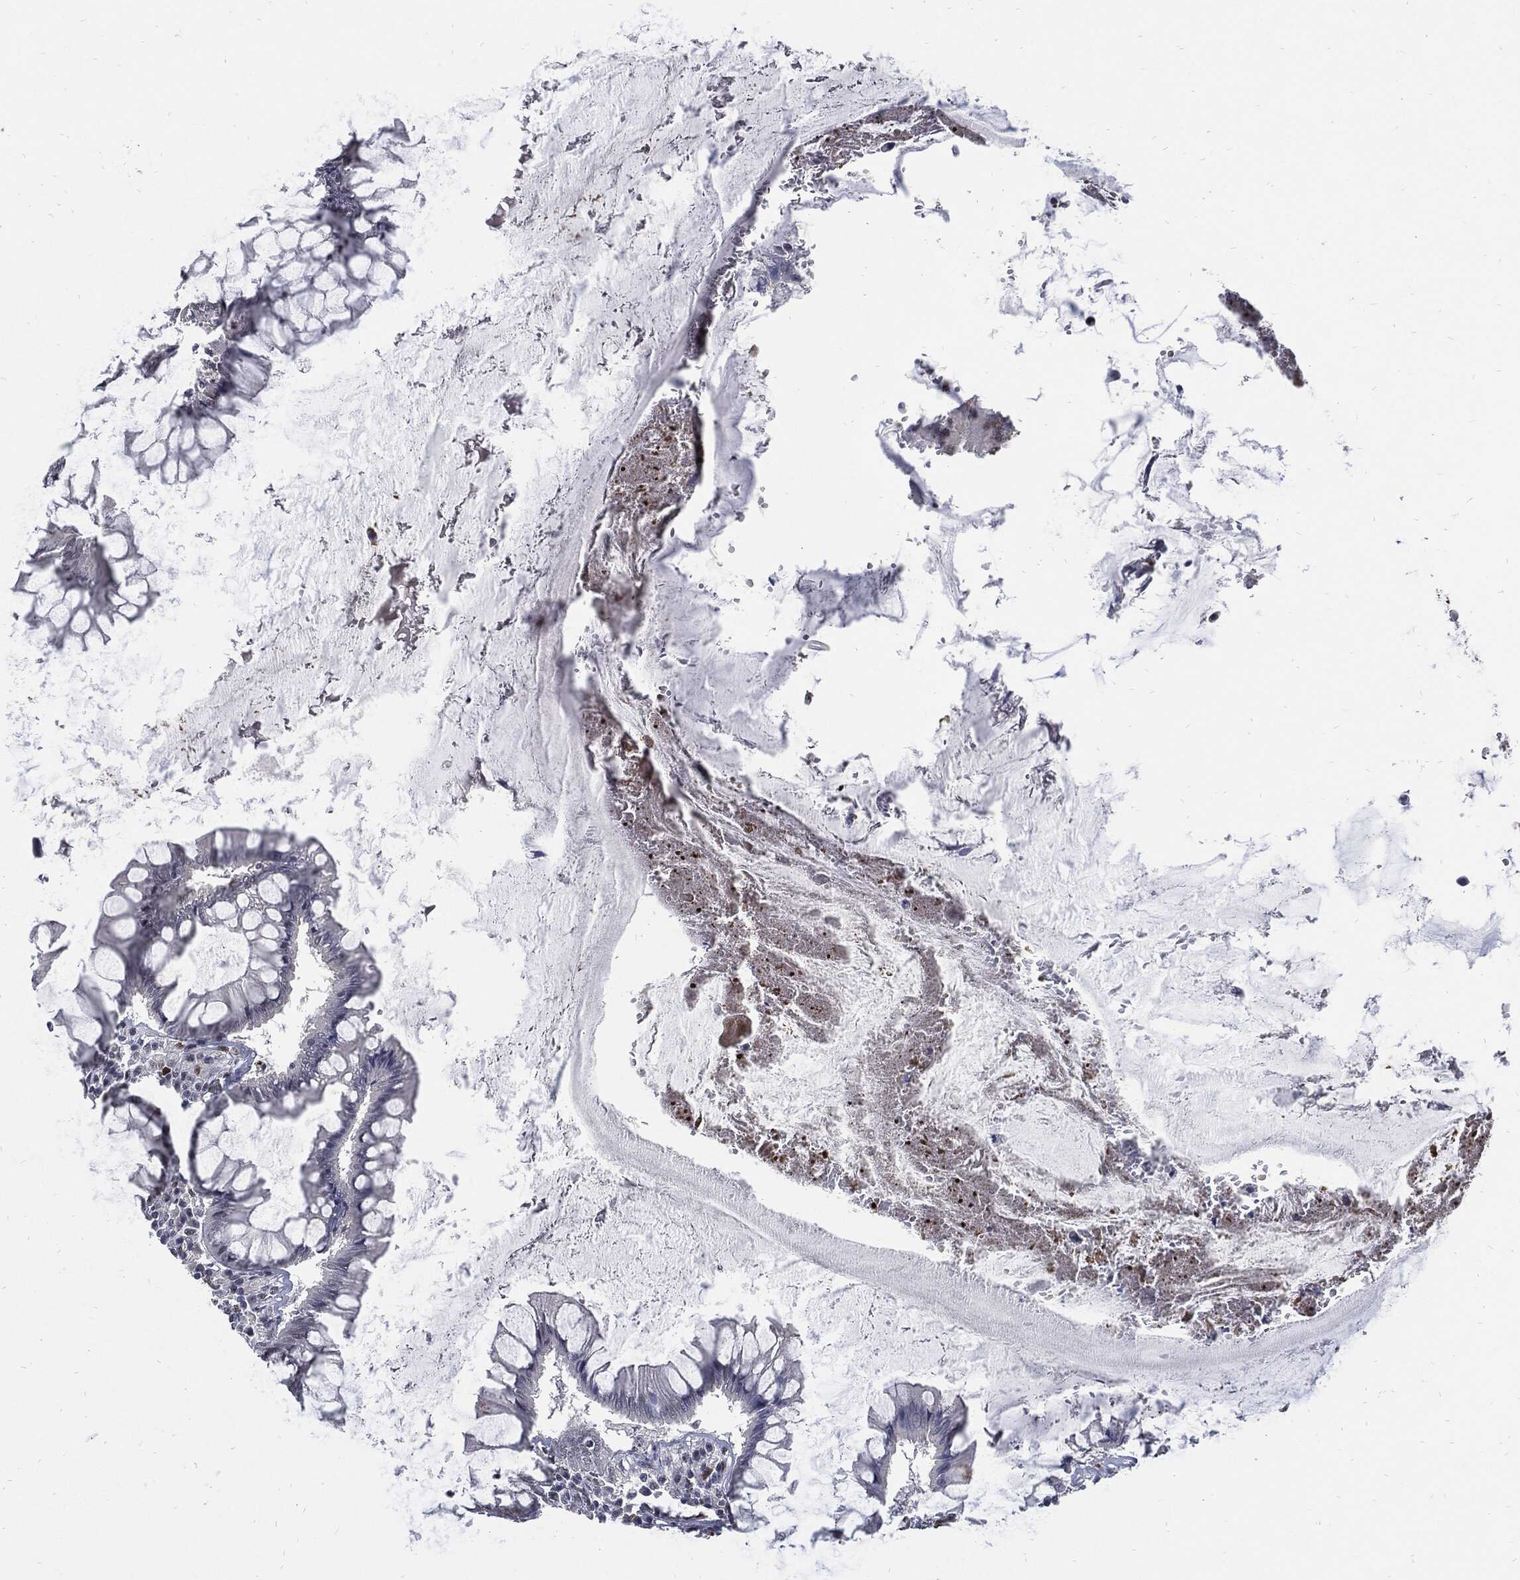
{"staining": {"intensity": "negative", "quantity": "none", "location": "none"}, "tissue": "colon", "cell_type": "Endothelial cells", "image_type": "normal", "snomed": [{"axis": "morphology", "description": "Normal tissue, NOS"}, {"axis": "topography", "description": "Colon"}], "caption": "Immunohistochemical staining of normal colon shows no significant positivity in endothelial cells.", "gene": "NBN", "patient": {"sex": "male", "age": 65}}